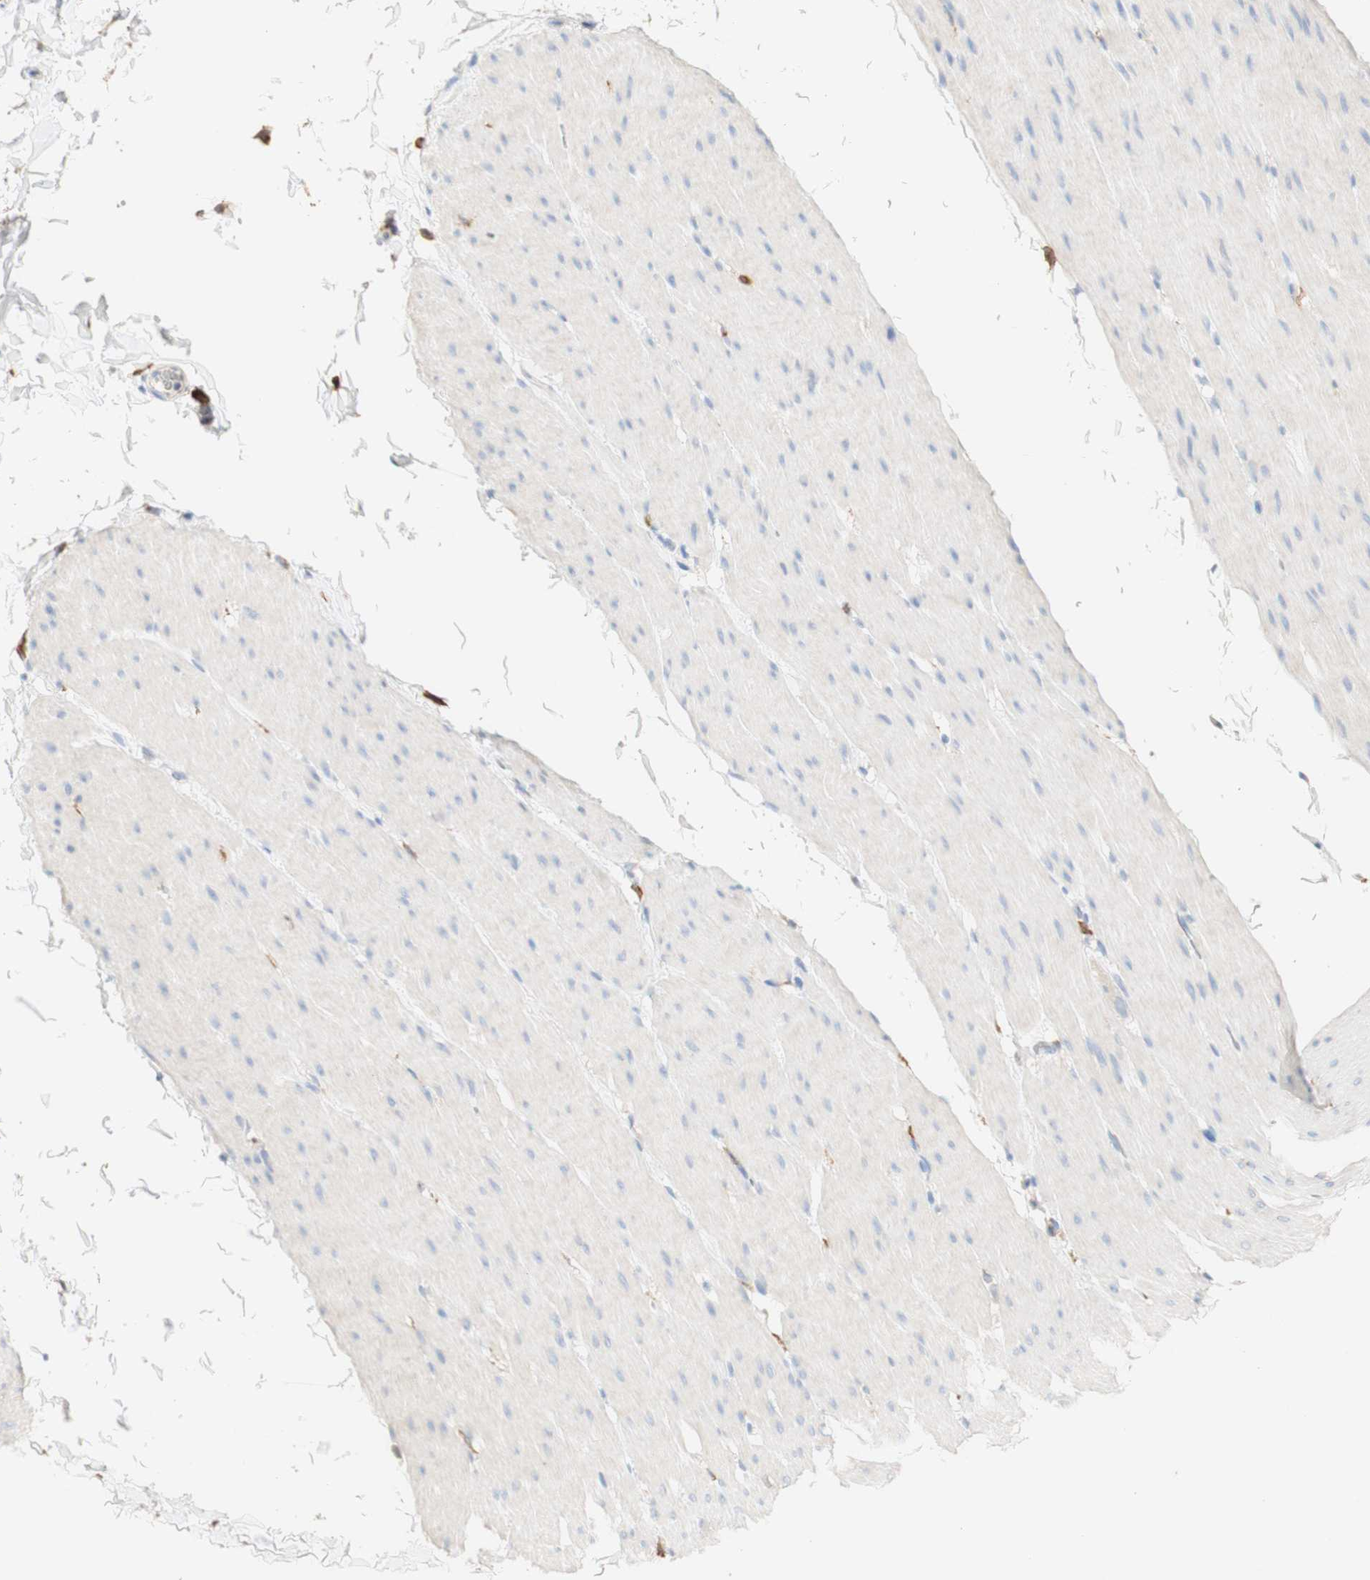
{"staining": {"intensity": "weak", "quantity": "<25%", "location": "cytoplasmic/membranous"}, "tissue": "smooth muscle", "cell_type": "Smooth muscle cells", "image_type": "normal", "snomed": [{"axis": "morphology", "description": "Normal tissue, NOS"}, {"axis": "topography", "description": "Smooth muscle"}, {"axis": "topography", "description": "Colon"}], "caption": "The micrograph reveals no staining of smooth muscle cells in normal smooth muscle. (Brightfield microscopy of DAB immunohistochemistry (IHC) at high magnification).", "gene": "FCGRT", "patient": {"sex": "male", "age": 67}}